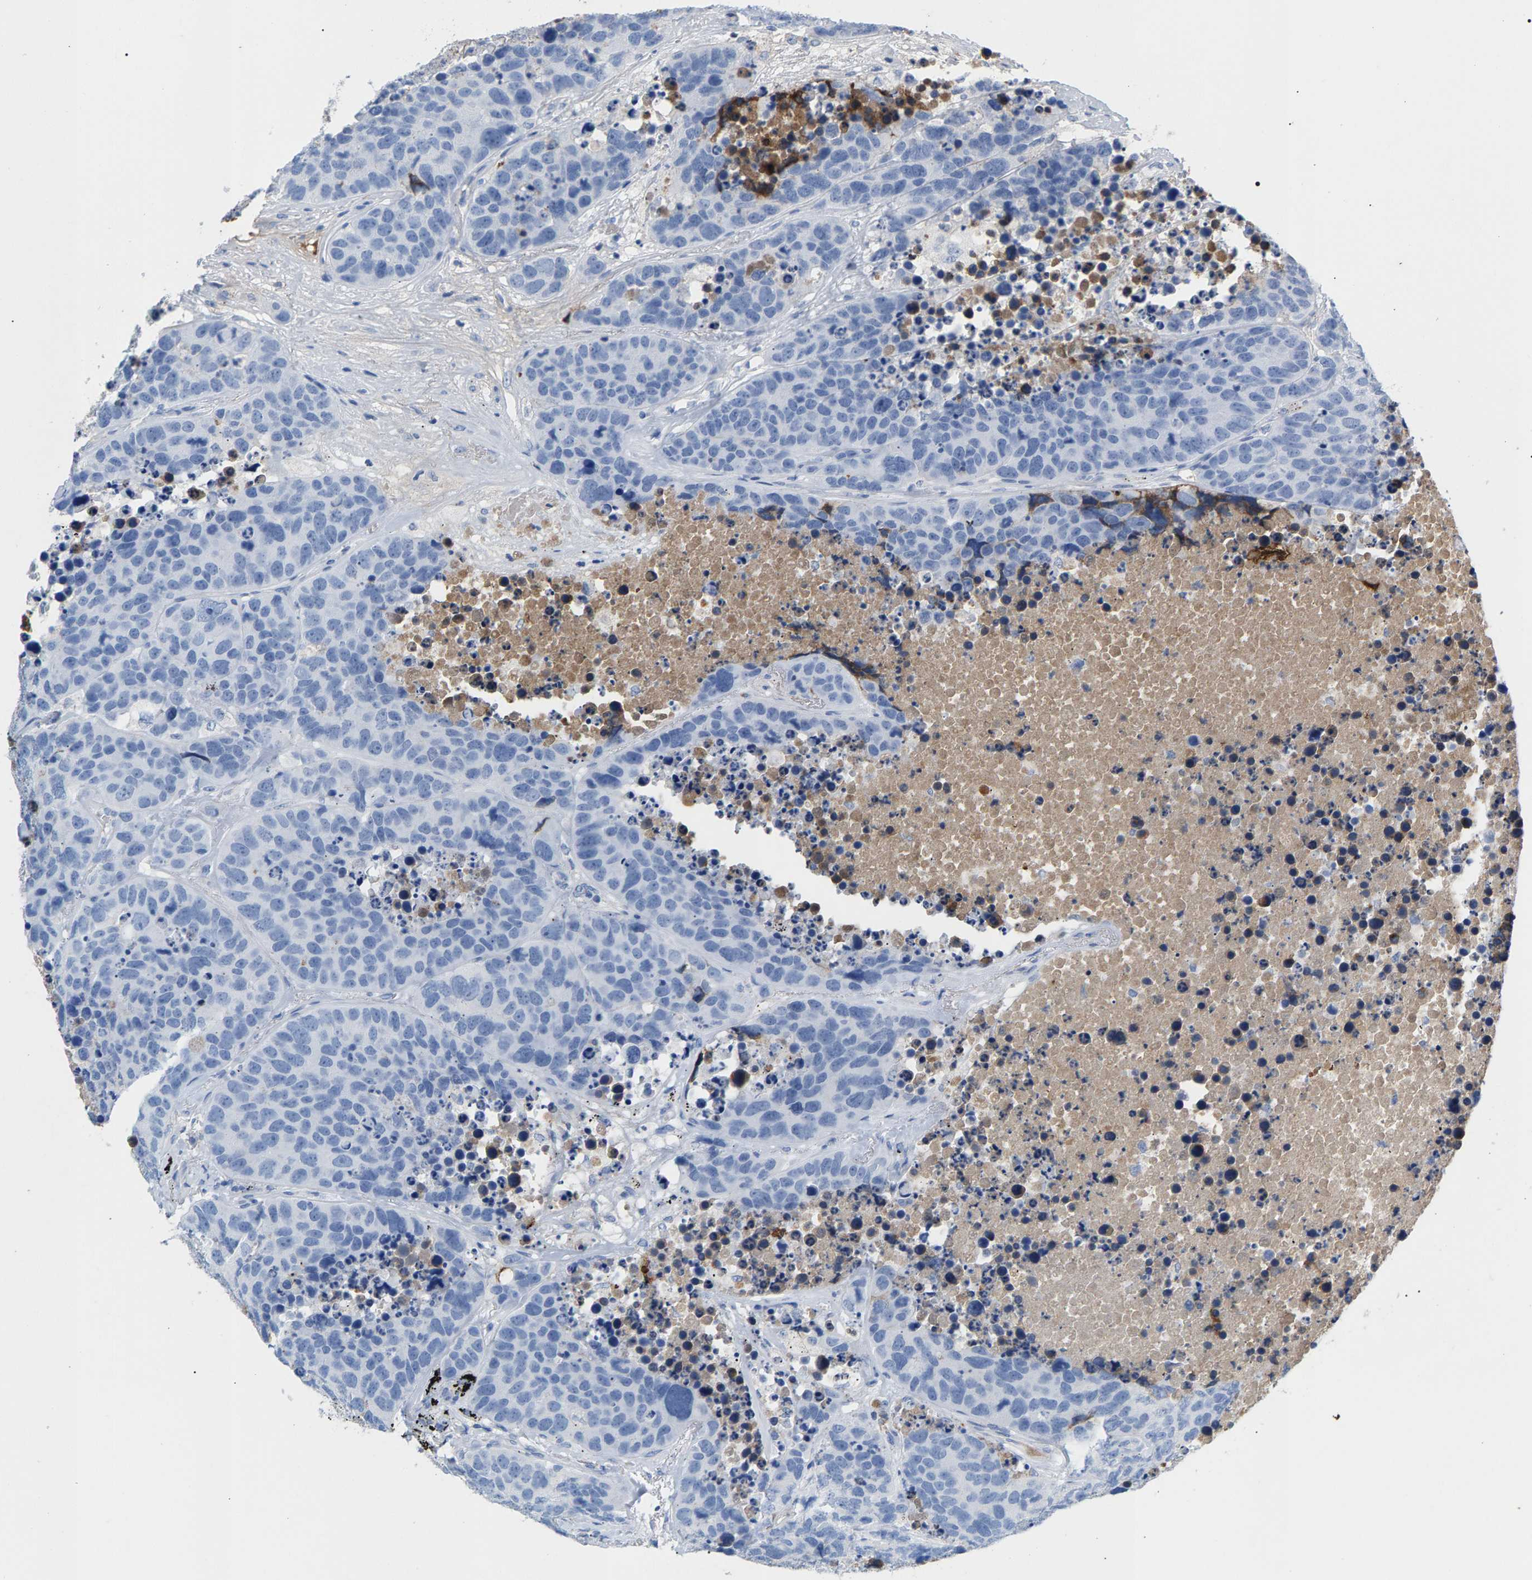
{"staining": {"intensity": "negative", "quantity": "none", "location": "none"}, "tissue": "carcinoid", "cell_type": "Tumor cells", "image_type": "cancer", "snomed": [{"axis": "morphology", "description": "Carcinoid, malignant, NOS"}, {"axis": "topography", "description": "Lung"}], "caption": "Immunohistochemical staining of malignant carcinoid reveals no significant staining in tumor cells.", "gene": "APOH", "patient": {"sex": "male", "age": 60}}